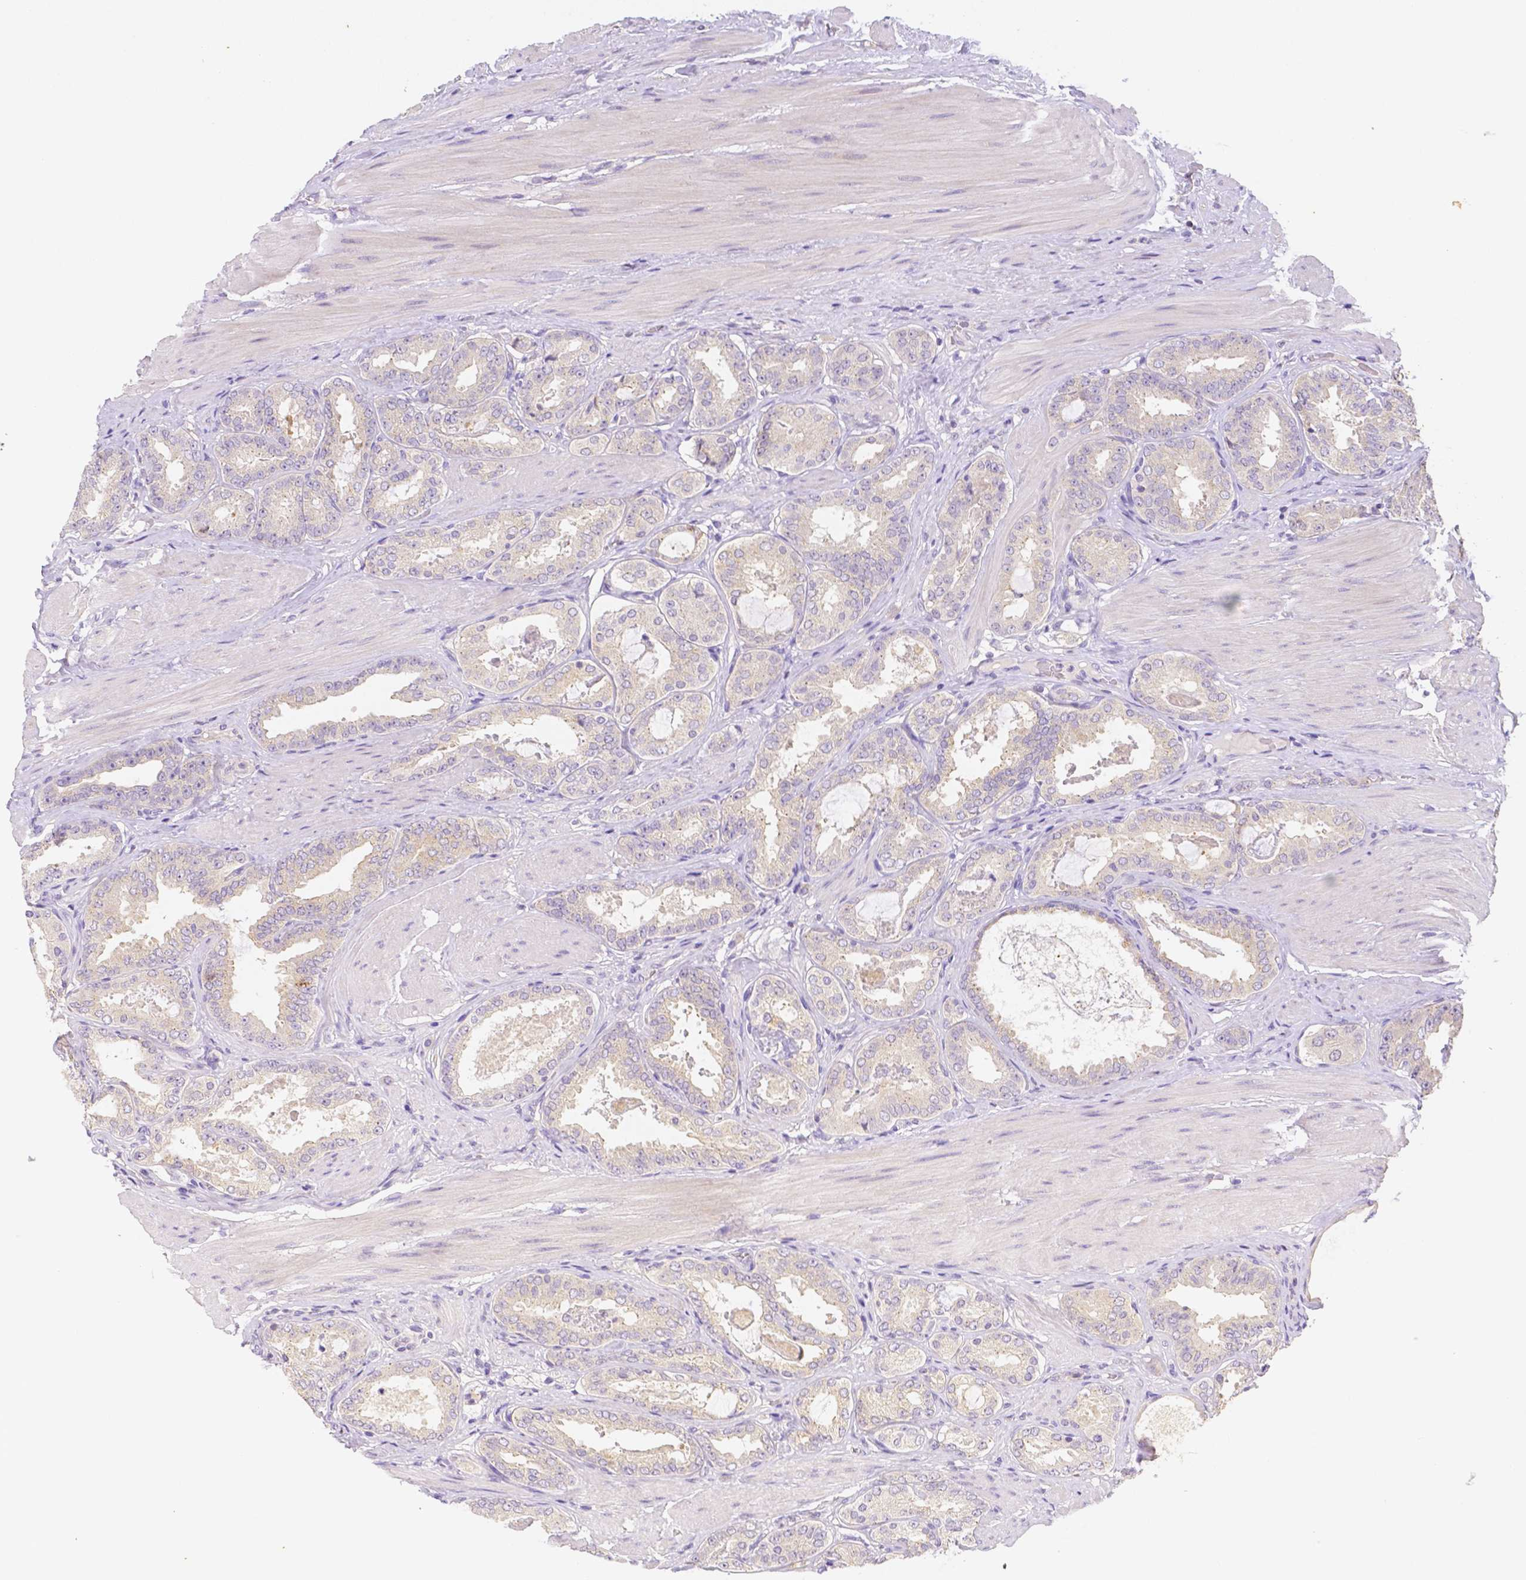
{"staining": {"intensity": "negative", "quantity": "none", "location": "none"}, "tissue": "prostate cancer", "cell_type": "Tumor cells", "image_type": "cancer", "snomed": [{"axis": "morphology", "description": "Adenocarcinoma, High grade"}, {"axis": "topography", "description": "Prostate"}], "caption": "Prostate cancer was stained to show a protein in brown. There is no significant staining in tumor cells. The staining is performed using DAB (3,3'-diaminobenzidine) brown chromogen with nuclei counter-stained in using hematoxylin.", "gene": "C10orf67", "patient": {"sex": "male", "age": 63}}